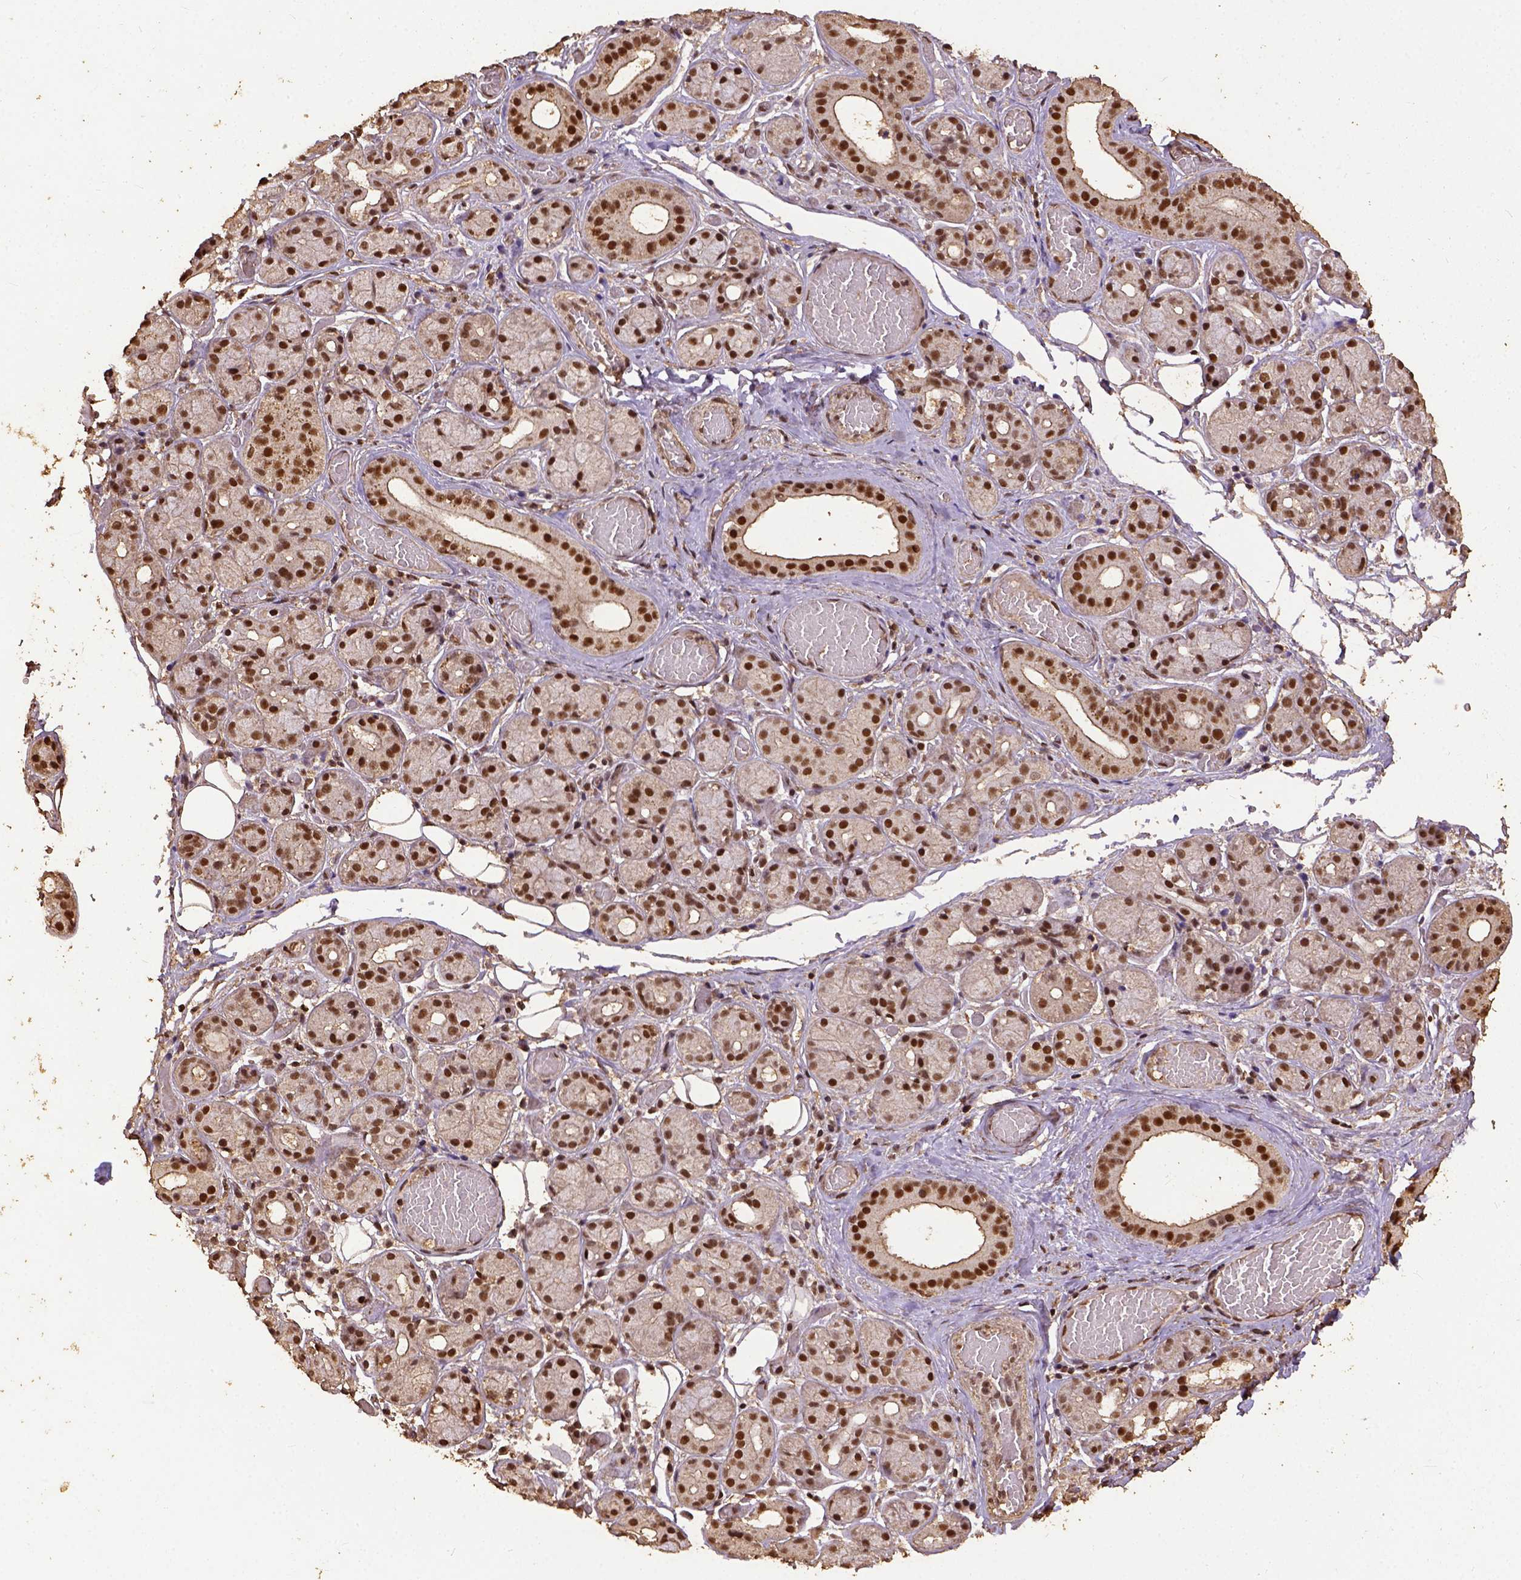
{"staining": {"intensity": "strong", "quantity": ">75%", "location": "nuclear"}, "tissue": "salivary gland", "cell_type": "Glandular cells", "image_type": "normal", "snomed": [{"axis": "morphology", "description": "Normal tissue, NOS"}, {"axis": "topography", "description": "Salivary gland"}, {"axis": "topography", "description": "Peripheral nerve tissue"}], "caption": "High-magnification brightfield microscopy of normal salivary gland stained with DAB (3,3'-diaminobenzidine) (brown) and counterstained with hematoxylin (blue). glandular cells exhibit strong nuclear positivity is appreciated in approximately>75% of cells.", "gene": "NACC1", "patient": {"sex": "male", "age": 71}}